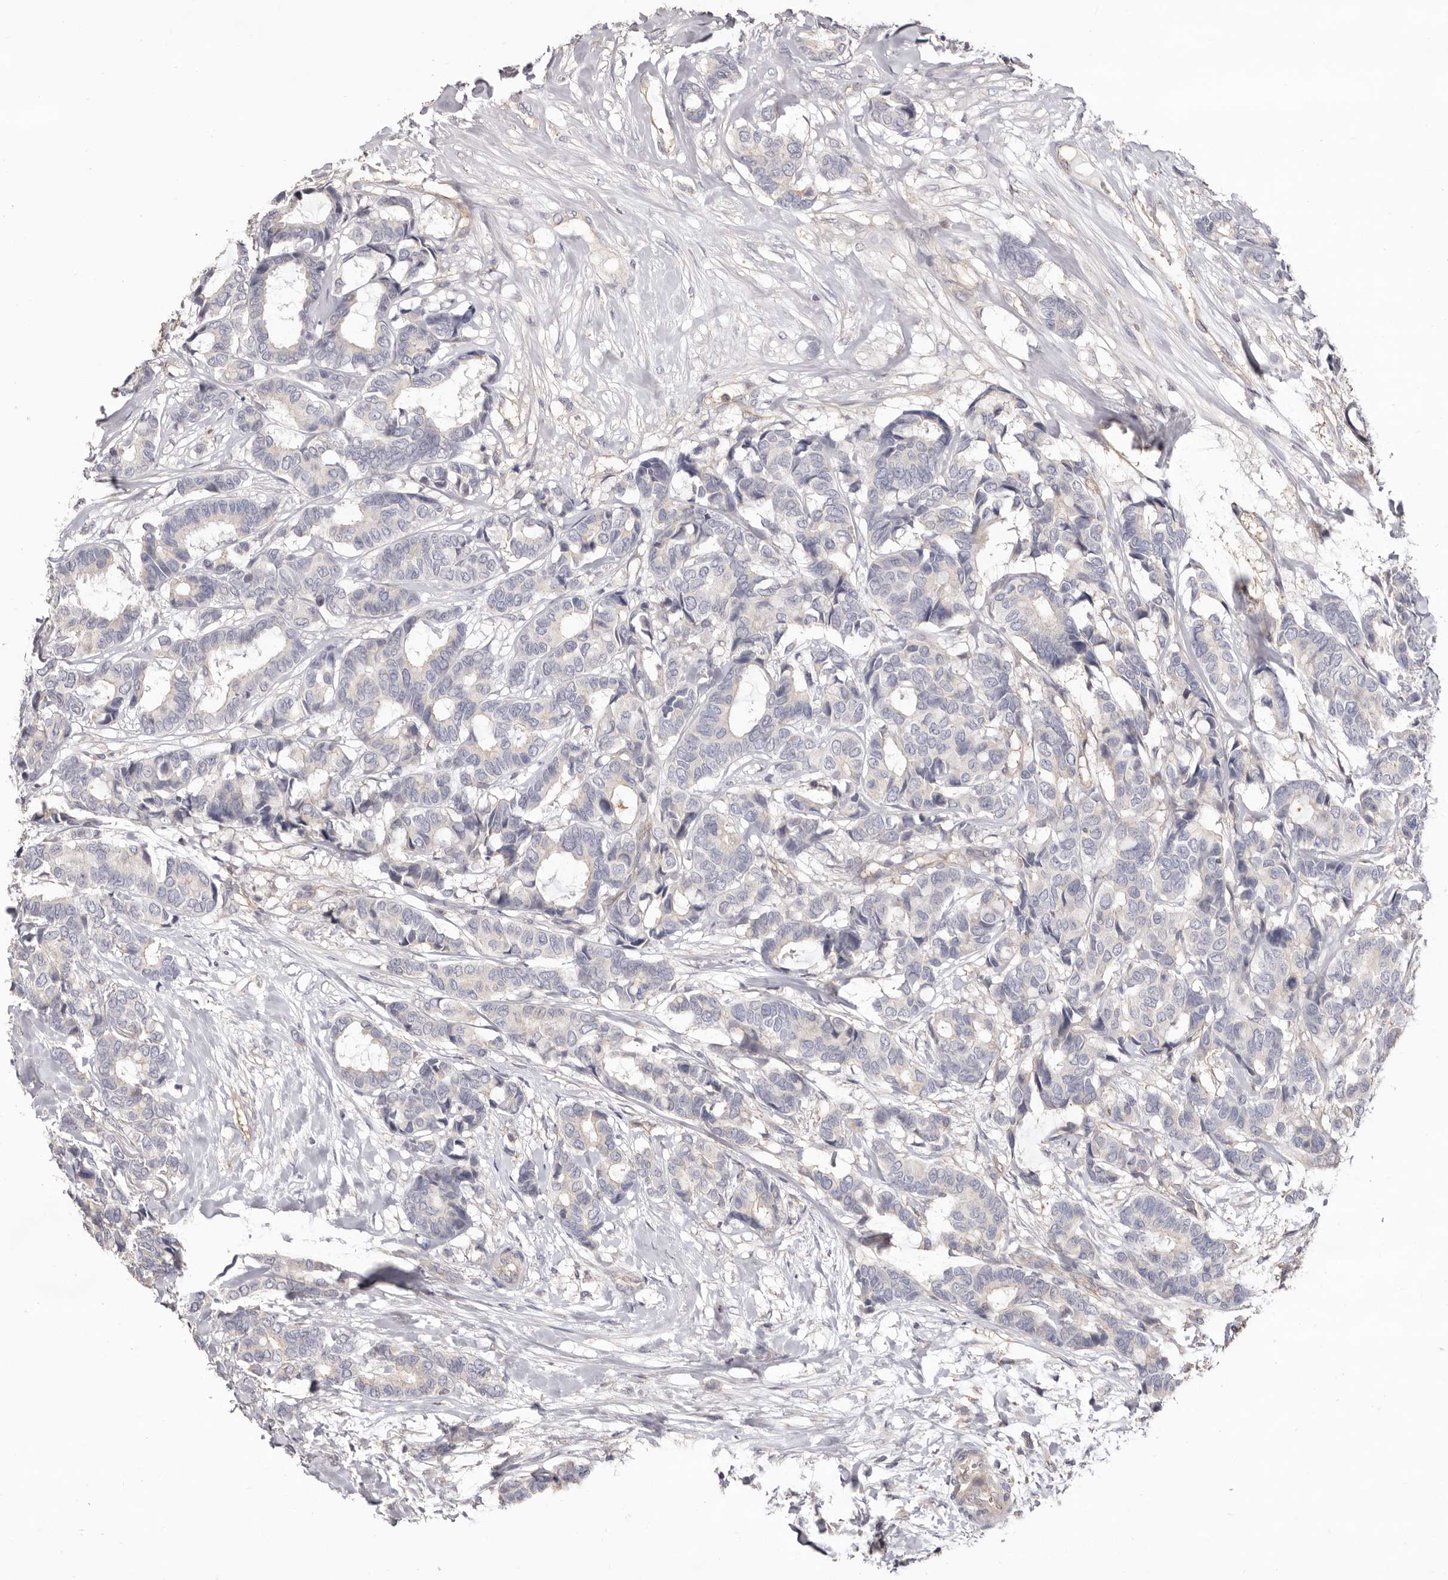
{"staining": {"intensity": "negative", "quantity": "none", "location": "none"}, "tissue": "breast cancer", "cell_type": "Tumor cells", "image_type": "cancer", "snomed": [{"axis": "morphology", "description": "Duct carcinoma"}, {"axis": "topography", "description": "Breast"}], "caption": "An immunohistochemistry (IHC) histopathology image of breast cancer is shown. There is no staining in tumor cells of breast cancer.", "gene": "MMACHC", "patient": {"sex": "female", "age": 87}}